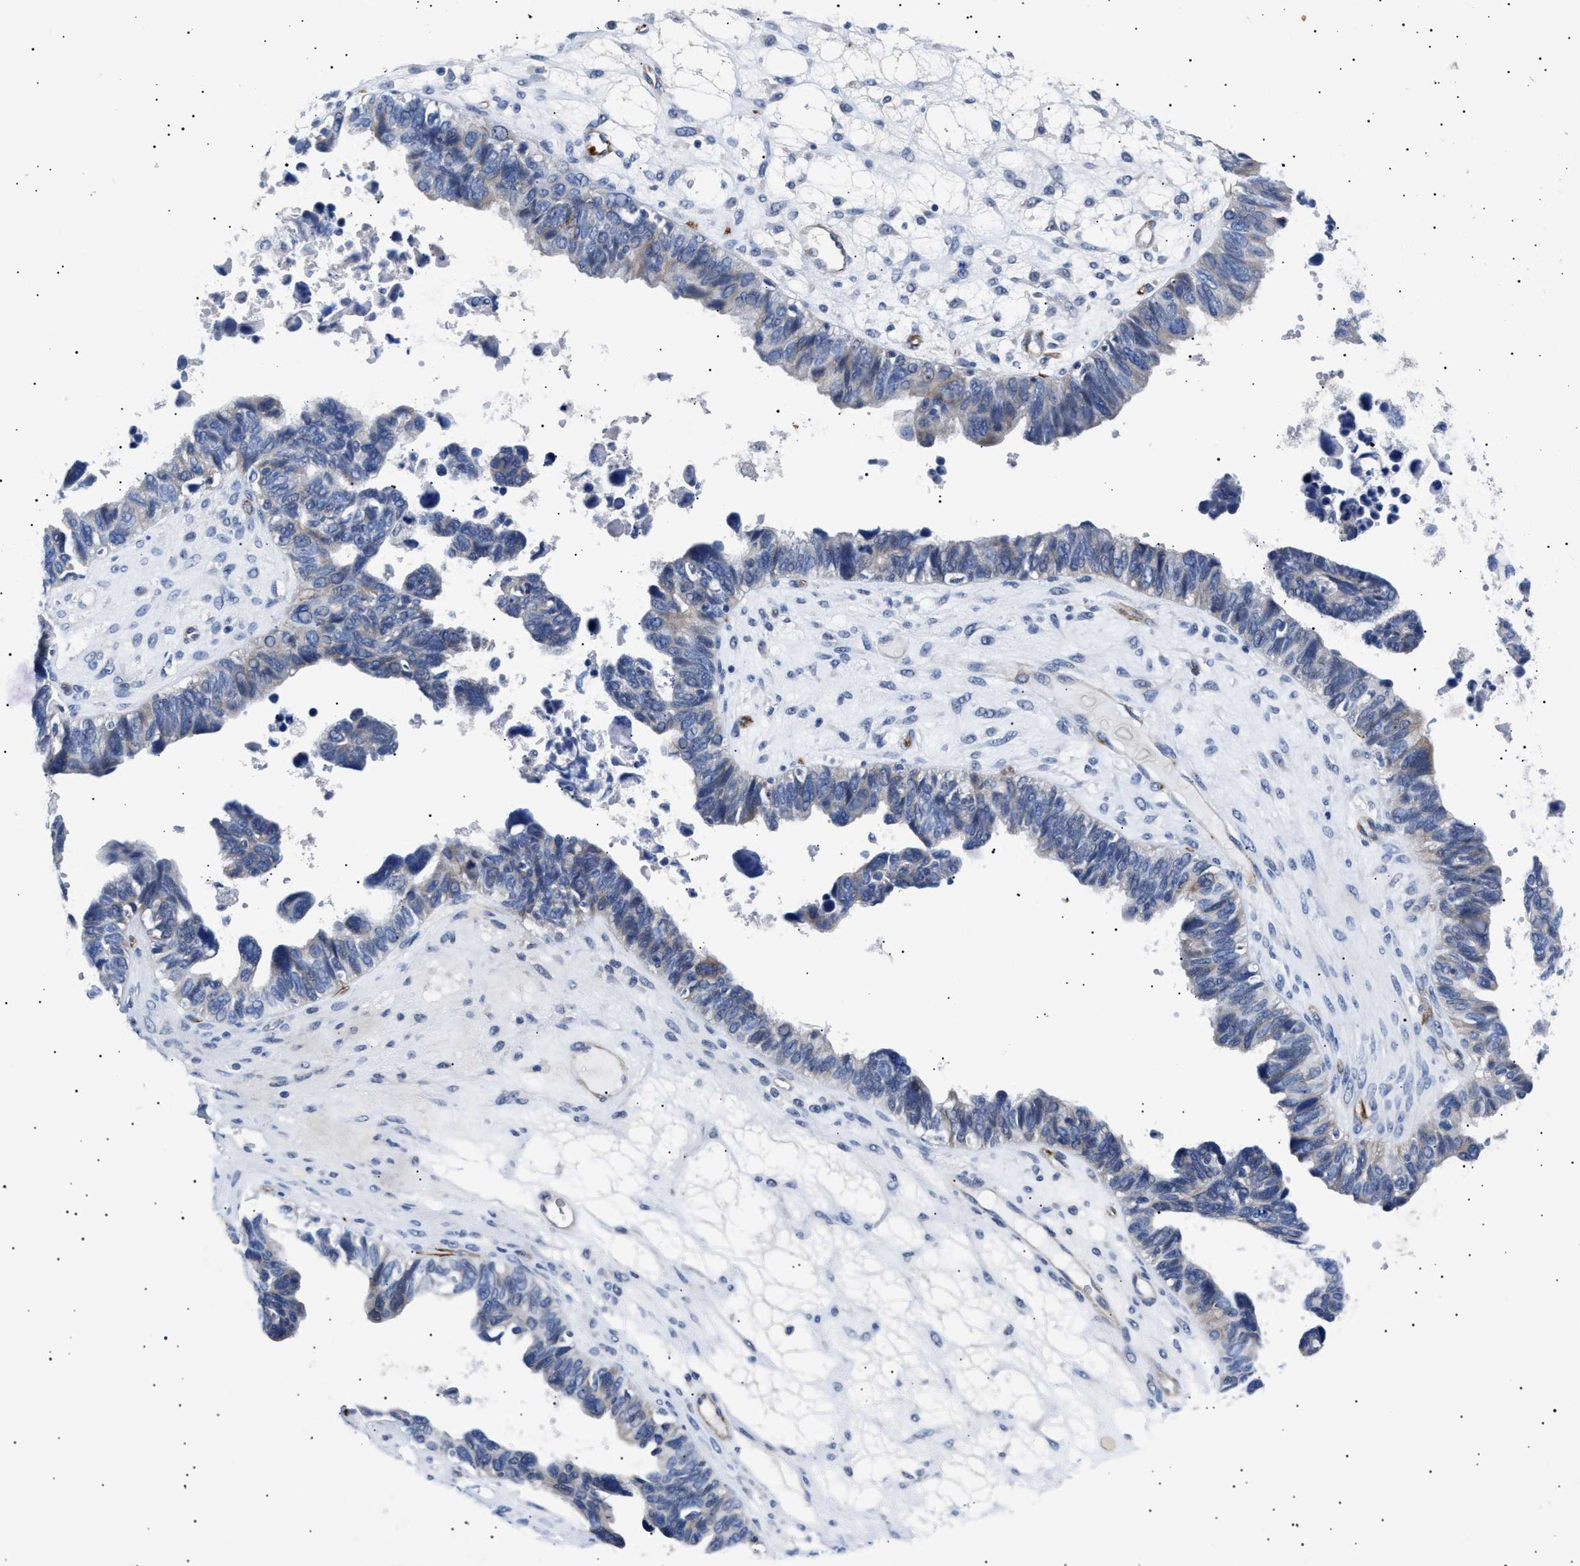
{"staining": {"intensity": "negative", "quantity": "none", "location": "none"}, "tissue": "ovarian cancer", "cell_type": "Tumor cells", "image_type": "cancer", "snomed": [{"axis": "morphology", "description": "Cystadenocarcinoma, serous, NOS"}, {"axis": "topography", "description": "Ovary"}], "caption": "Tumor cells show no significant protein expression in serous cystadenocarcinoma (ovarian).", "gene": "OLFML2A", "patient": {"sex": "female", "age": 79}}